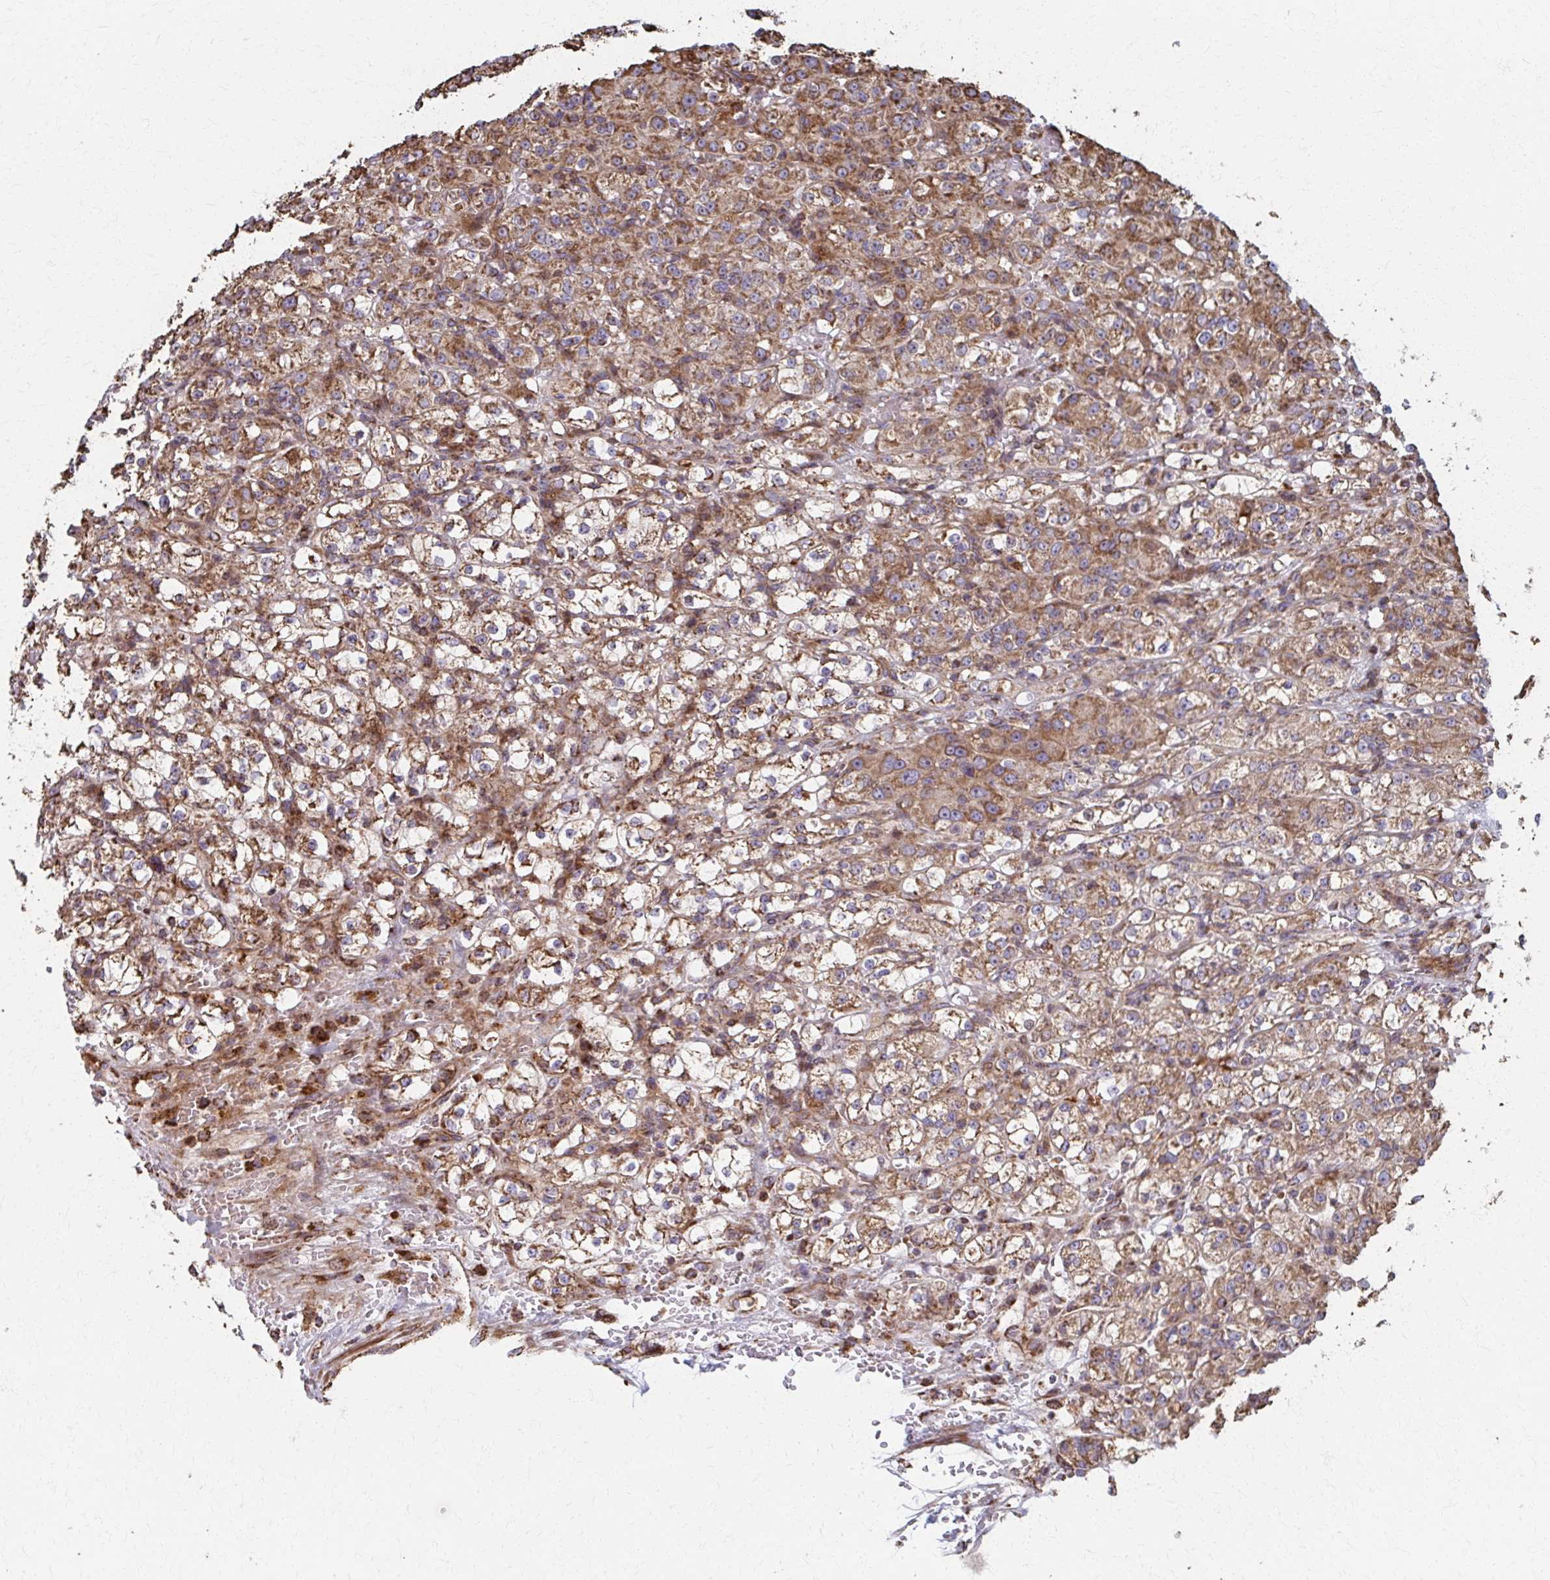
{"staining": {"intensity": "moderate", "quantity": ">75%", "location": "cytoplasmic/membranous"}, "tissue": "renal cancer", "cell_type": "Tumor cells", "image_type": "cancer", "snomed": [{"axis": "morphology", "description": "Normal tissue, NOS"}, {"axis": "morphology", "description": "Adenocarcinoma, NOS"}, {"axis": "topography", "description": "Kidney"}], "caption": "High-power microscopy captured an immunohistochemistry (IHC) micrograph of adenocarcinoma (renal), revealing moderate cytoplasmic/membranous expression in about >75% of tumor cells. (Brightfield microscopy of DAB IHC at high magnification).", "gene": "SAT1", "patient": {"sex": "male", "age": 61}}